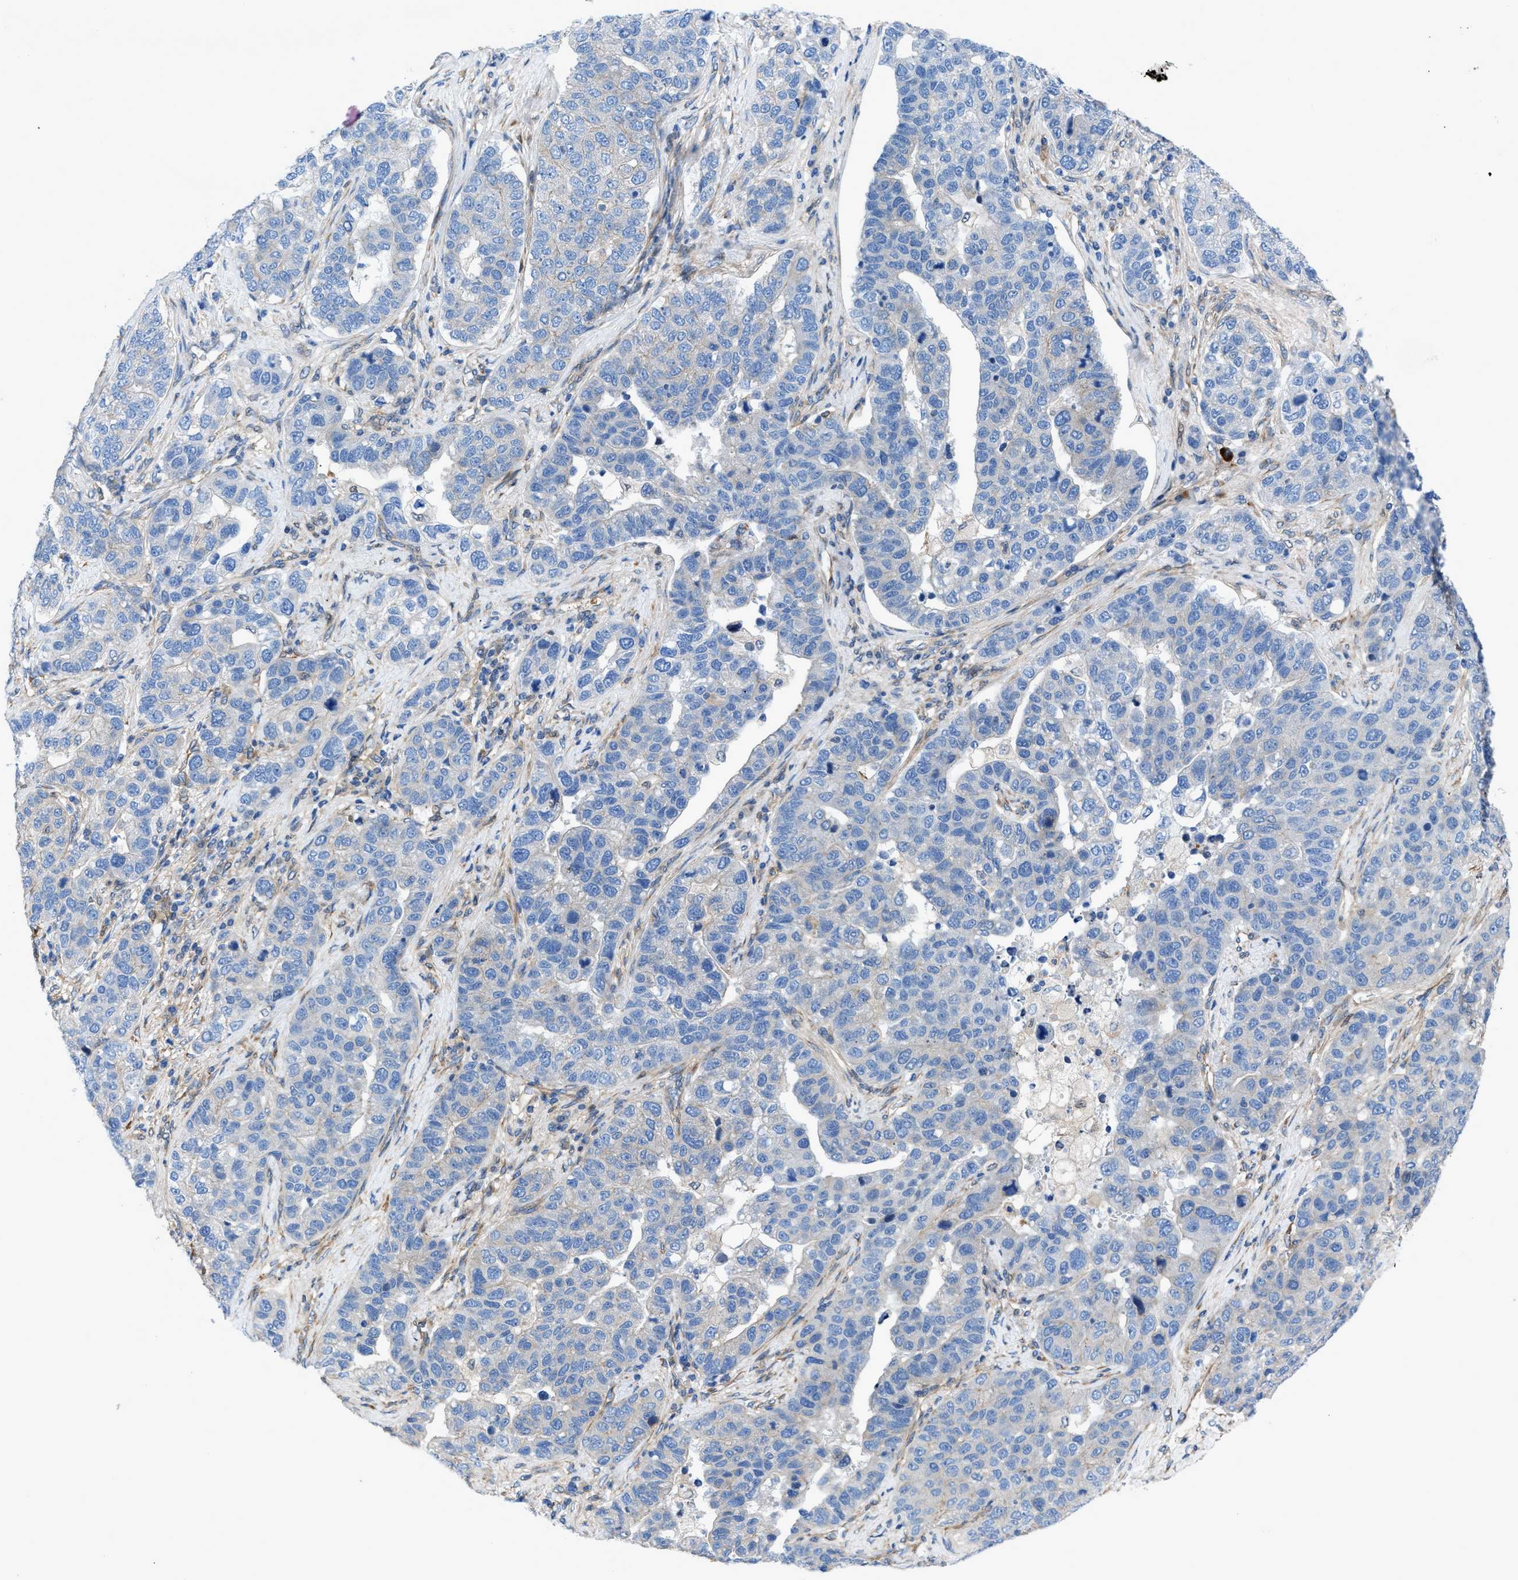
{"staining": {"intensity": "negative", "quantity": "none", "location": "none"}, "tissue": "pancreatic cancer", "cell_type": "Tumor cells", "image_type": "cancer", "snomed": [{"axis": "morphology", "description": "Adenocarcinoma, NOS"}, {"axis": "topography", "description": "Pancreas"}], "caption": "There is no significant expression in tumor cells of pancreatic cancer.", "gene": "DMAC1", "patient": {"sex": "female", "age": 61}}